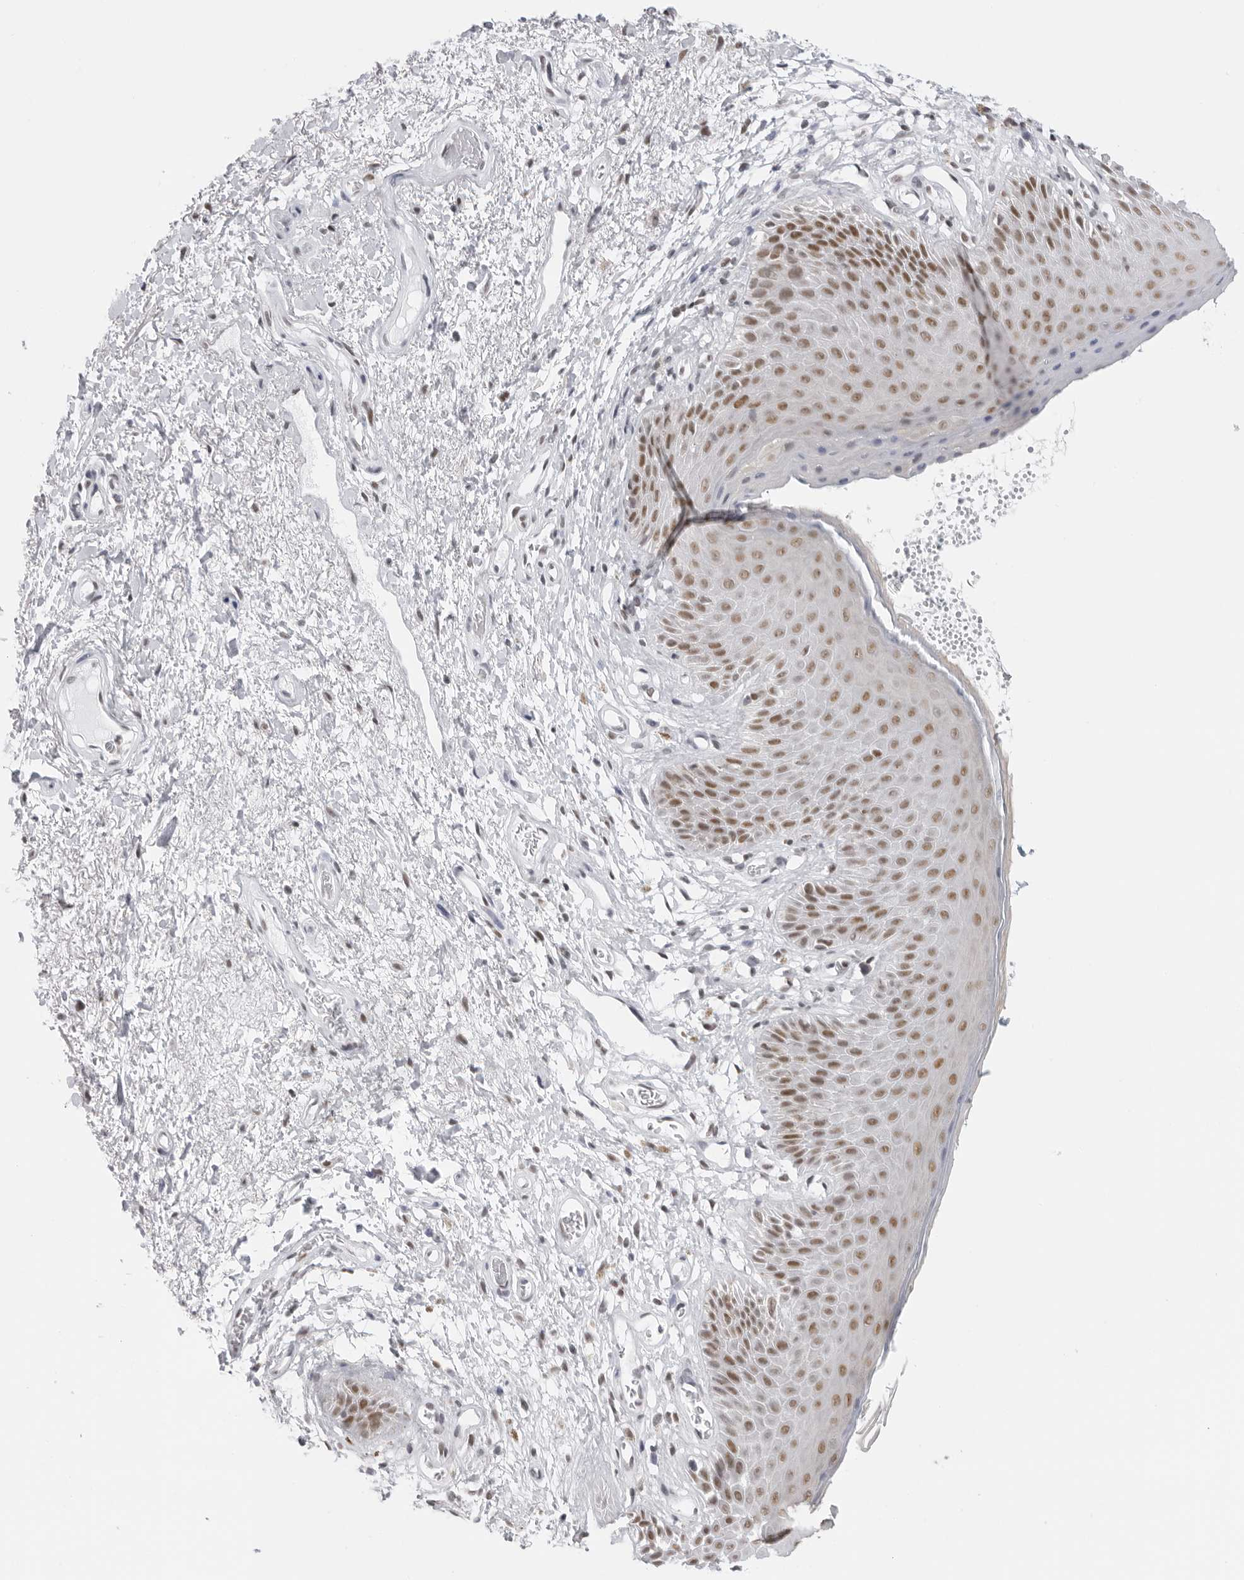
{"staining": {"intensity": "moderate", "quantity": ">75%", "location": "nuclear"}, "tissue": "skin", "cell_type": "Epidermal cells", "image_type": "normal", "snomed": [{"axis": "morphology", "description": "Normal tissue, NOS"}, {"axis": "topography", "description": "Anal"}], "caption": "A brown stain highlights moderate nuclear expression of a protein in epidermal cells of normal human skin.", "gene": "RPA2", "patient": {"sex": "male", "age": 74}}